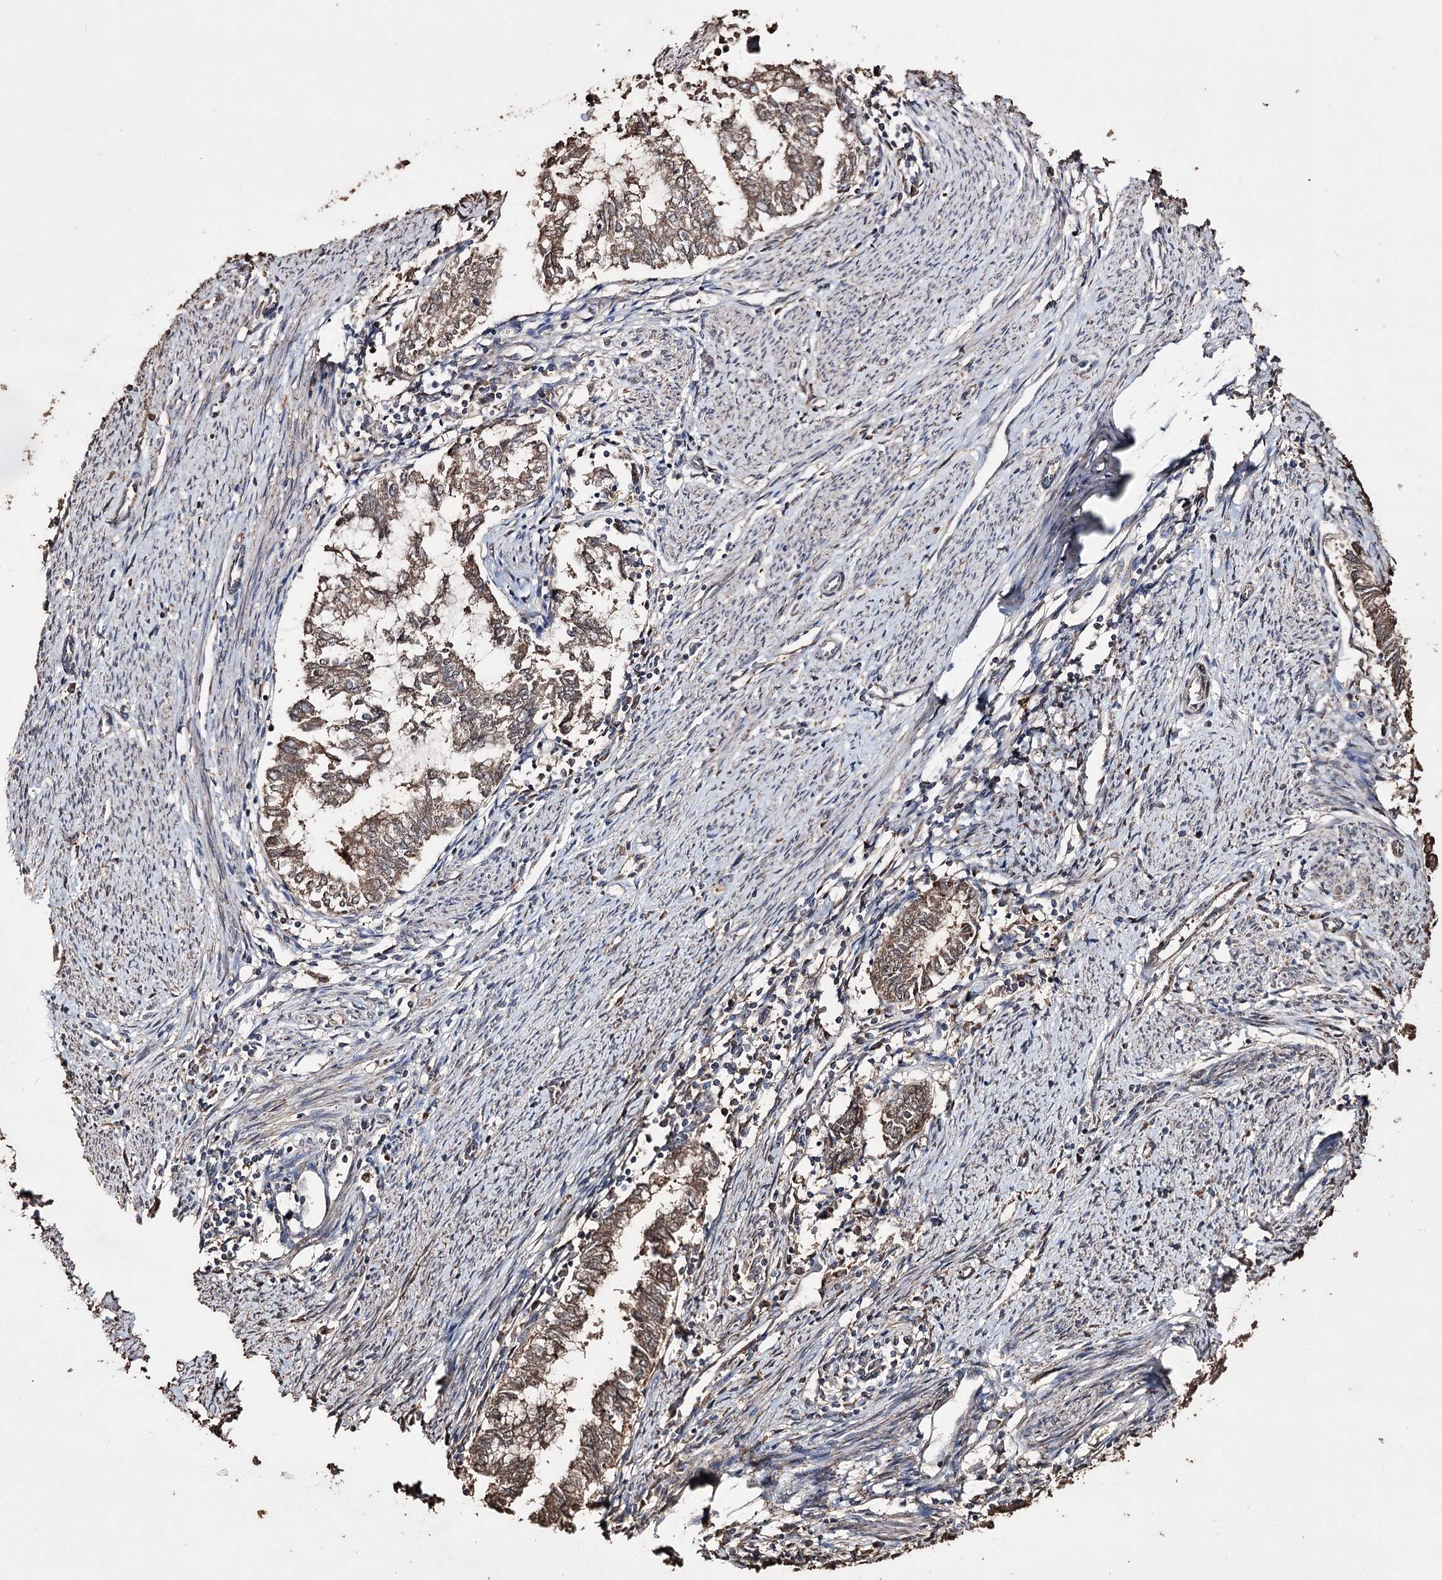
{"staining": {"intensity": "moderate", "quantity": ">75%", "location": "cytoplasmic/membranous"}, "tissue": "endometrial cancer", "cell_type": "Tumor cells", "image_type": "cancer", "snomed": [{"axis": "morphology", "description": "Adenocarcinoma, NOS"}, {"axis": "topography", "description": "Endometrium"}], "caption": "This image exhibits IHC staining of human endometrial adenocarcinoma, with medium moderate cytoplasmic/membranous staining in approximately >75% of tumor cells.", "gene": "ZNF662", "patient": {"sex": "female", "age": 79}}